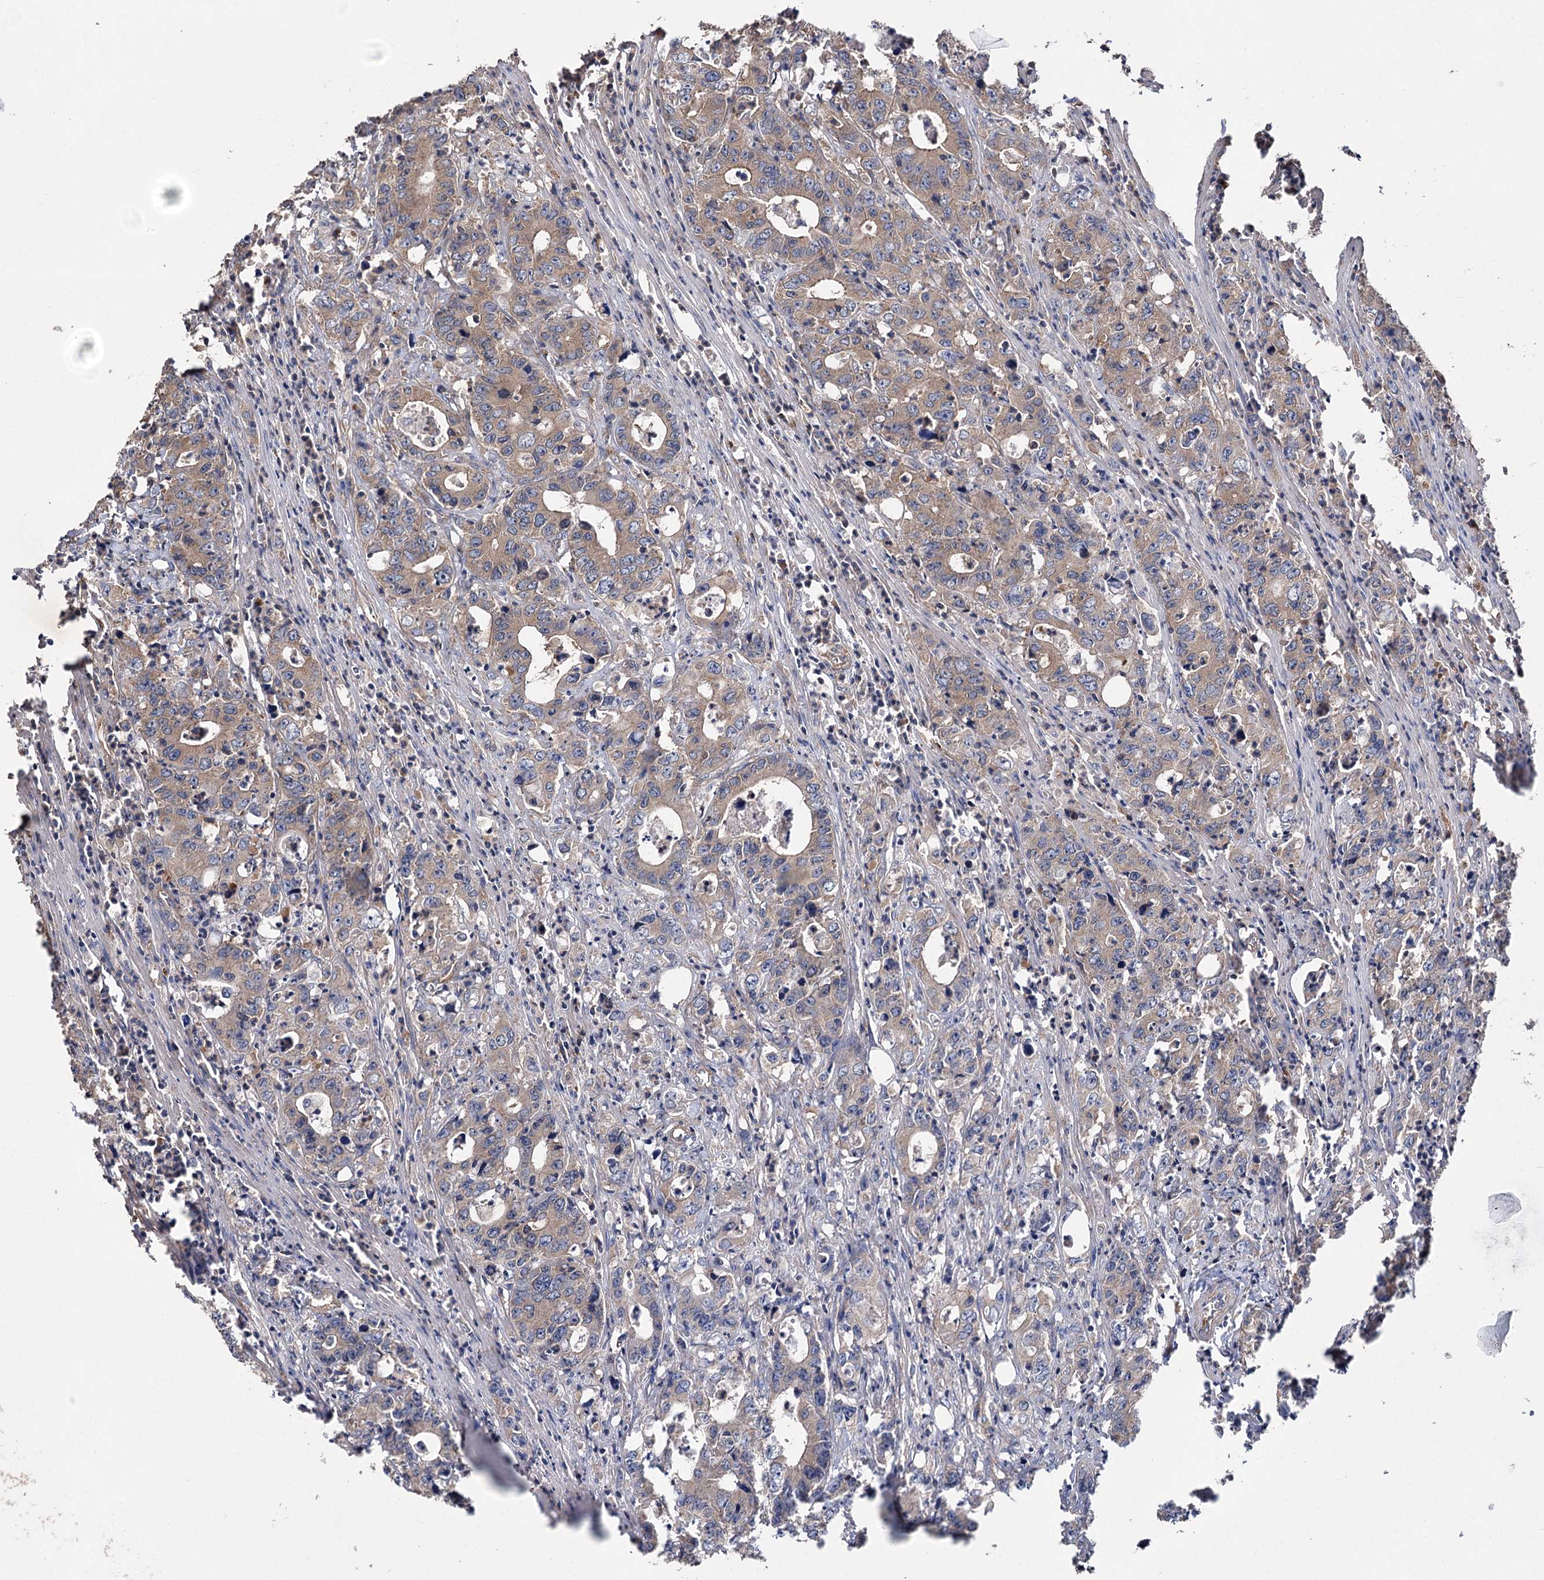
{"staining": {"intensity": "weak", "quantity": "25%-75%", "location": "cytoplasmic/membranous"}, "tissue": "colorectal cancer", "cell_type": "Tumor cells", "image_type": "cancer", "snomed": [{"axis": "morphology", "description": "Adenocarcinoma, NOS"}, {"axis": "topography", "description": "Colon"}], "caption": "IHC micrograph of neoplastic tissue: colorectal adenocarcinoma stained using immunohistochemistry shows low levels of weak protein expression localized specifically in the cytoplasmic/membranous of tumor cells, appearing as a cytoplasmic/membranous brown color.", "gene": "LARS2", "patient": {"sex": "female", "age": 75}}